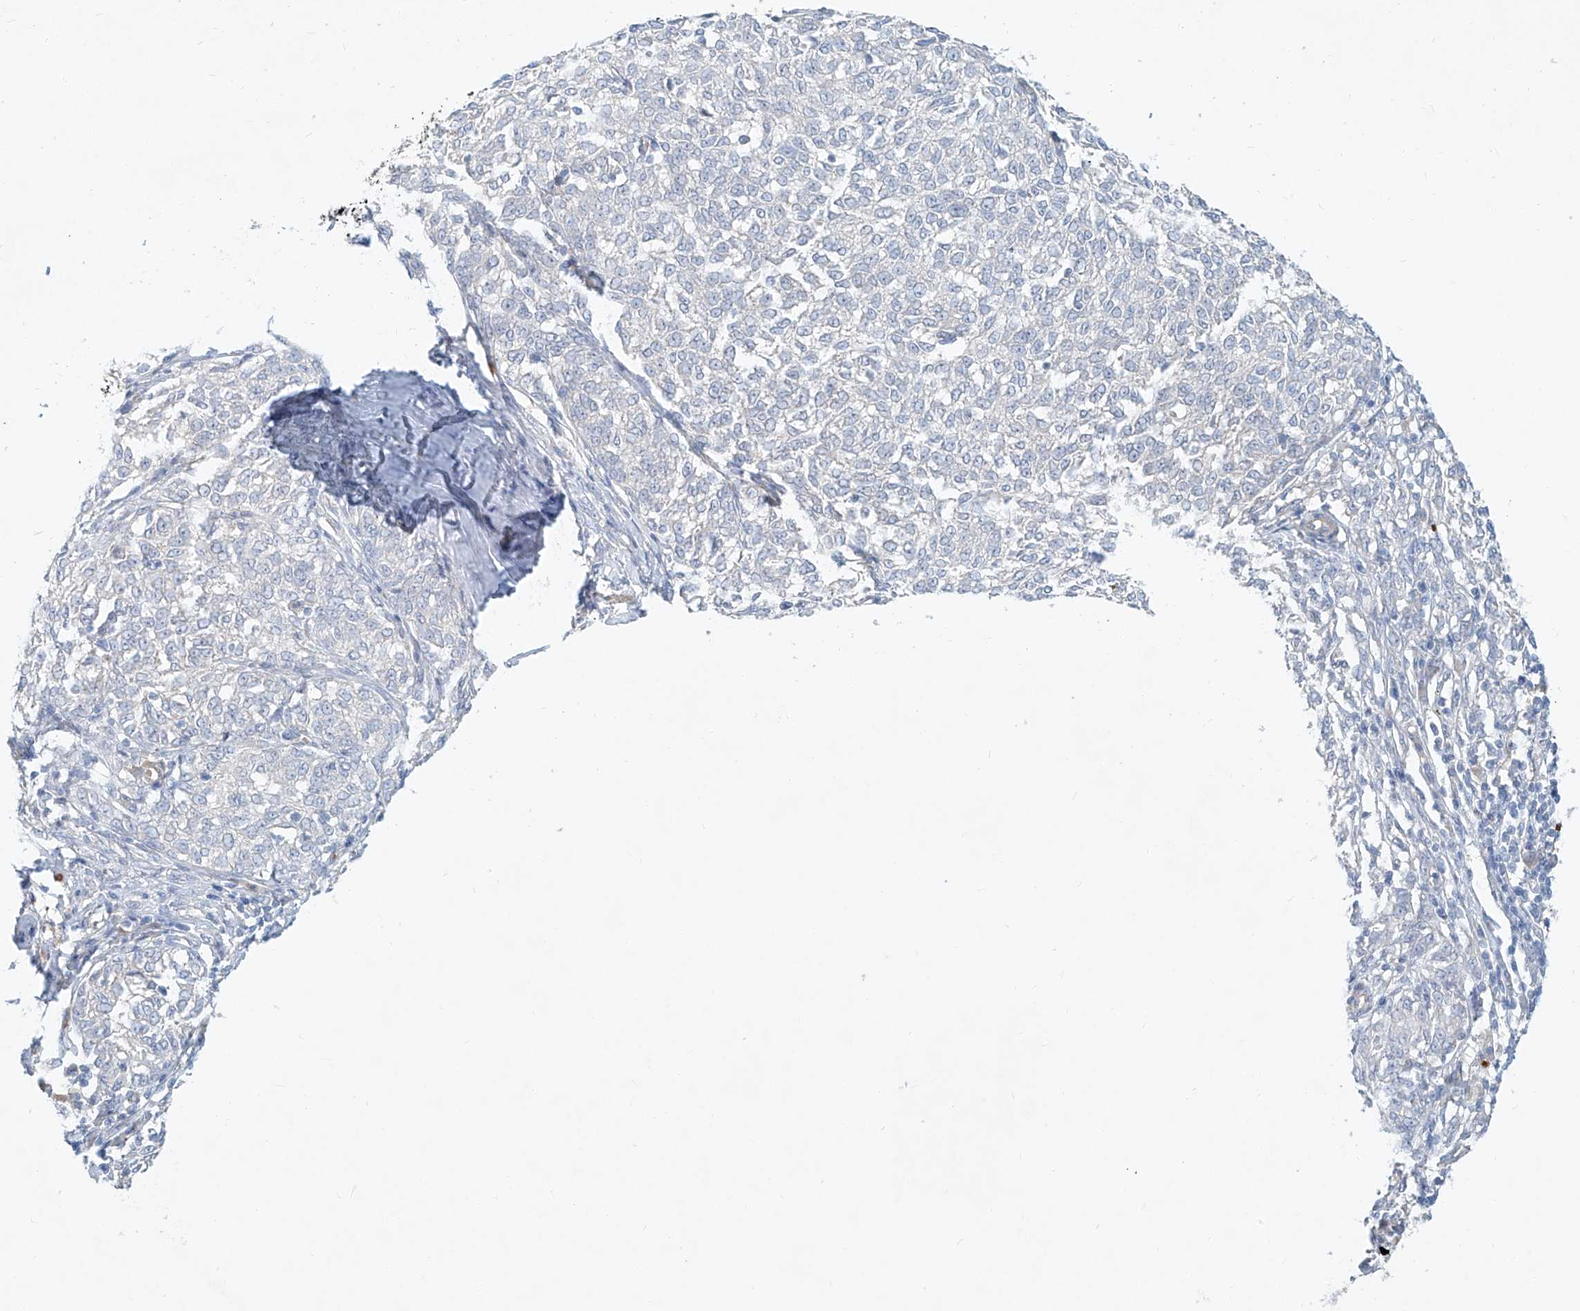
{"staining": {"intensity": "negative", "quantity": "none", "location": "none"}, "tissue": "melanoma", "cell_type": "Tumor cells", "image_type": "cancer", "snomed": [{"axis": "morphology", "description": "Malignant melanoma, NOS"}, {"axis": "topography", "description": "Skin"}], "caption": "Immunohistochemistry (IHC) micrograph of human melanoma stained for a protein (brown), which reveals no expression in tumor cells.", "gene": "SYTL3", "patient": {"sex": "female", "age": 72}}